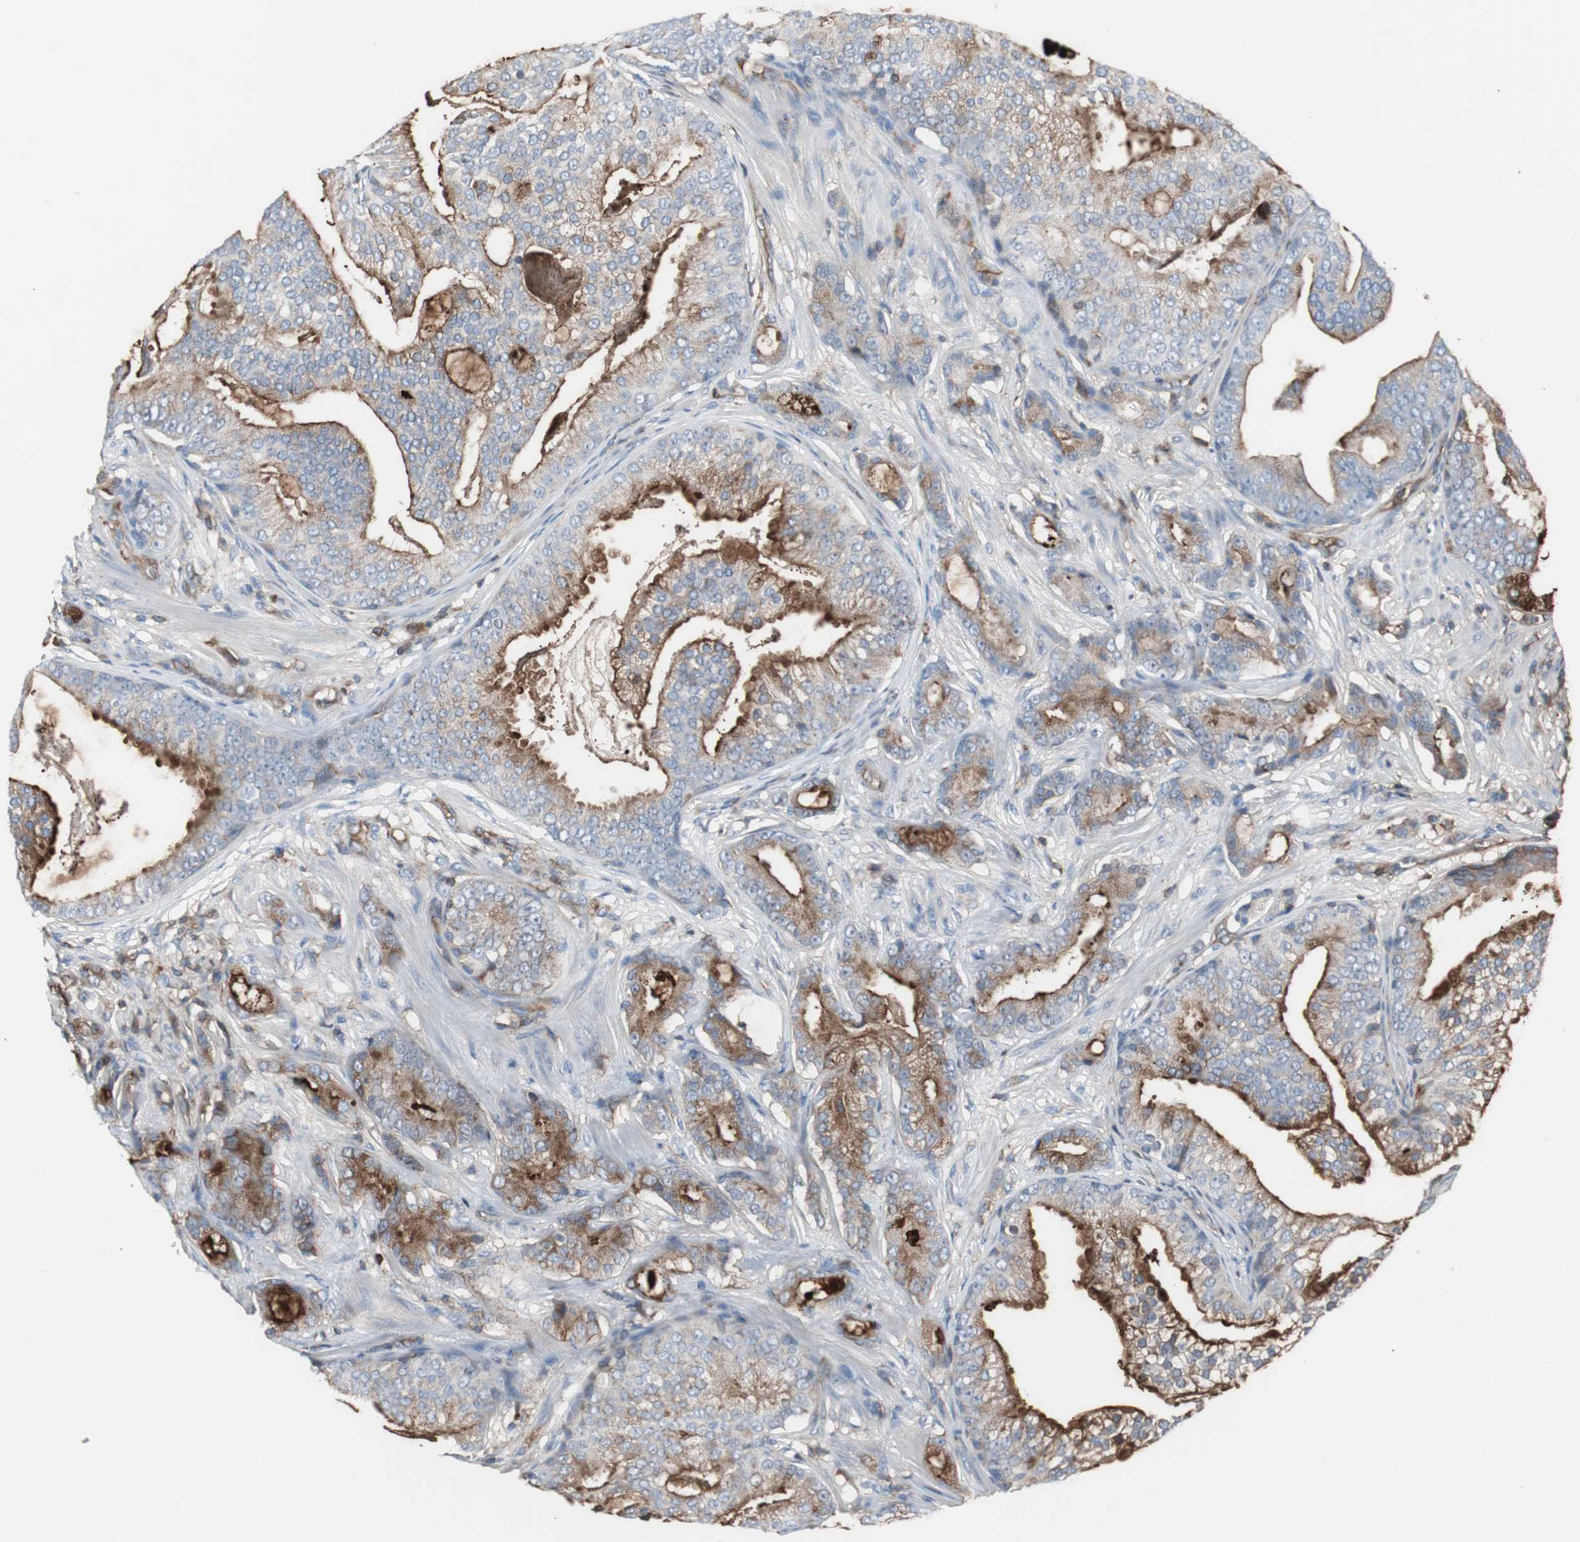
{"staining": {"intensity": "strong", "quantity": "25%-75%", "location": "cytoplasmic/membranous"}, "tissue": "prostate cancer", "cell_type": "Tumor cells", "image_type": "cancer", "snomed": [{"axis": "morphology", "description": "Adenocarcinoma, Low grade"}, {"axis": "topography", "description": "Prostate"}], "caption": "Low-grade adenocarcinoma (prostate) stained with a protein marker demonstrates strong staining in tumor cells.", "gene": "B2M", "patient": {"sex": "male", "age": 58}}